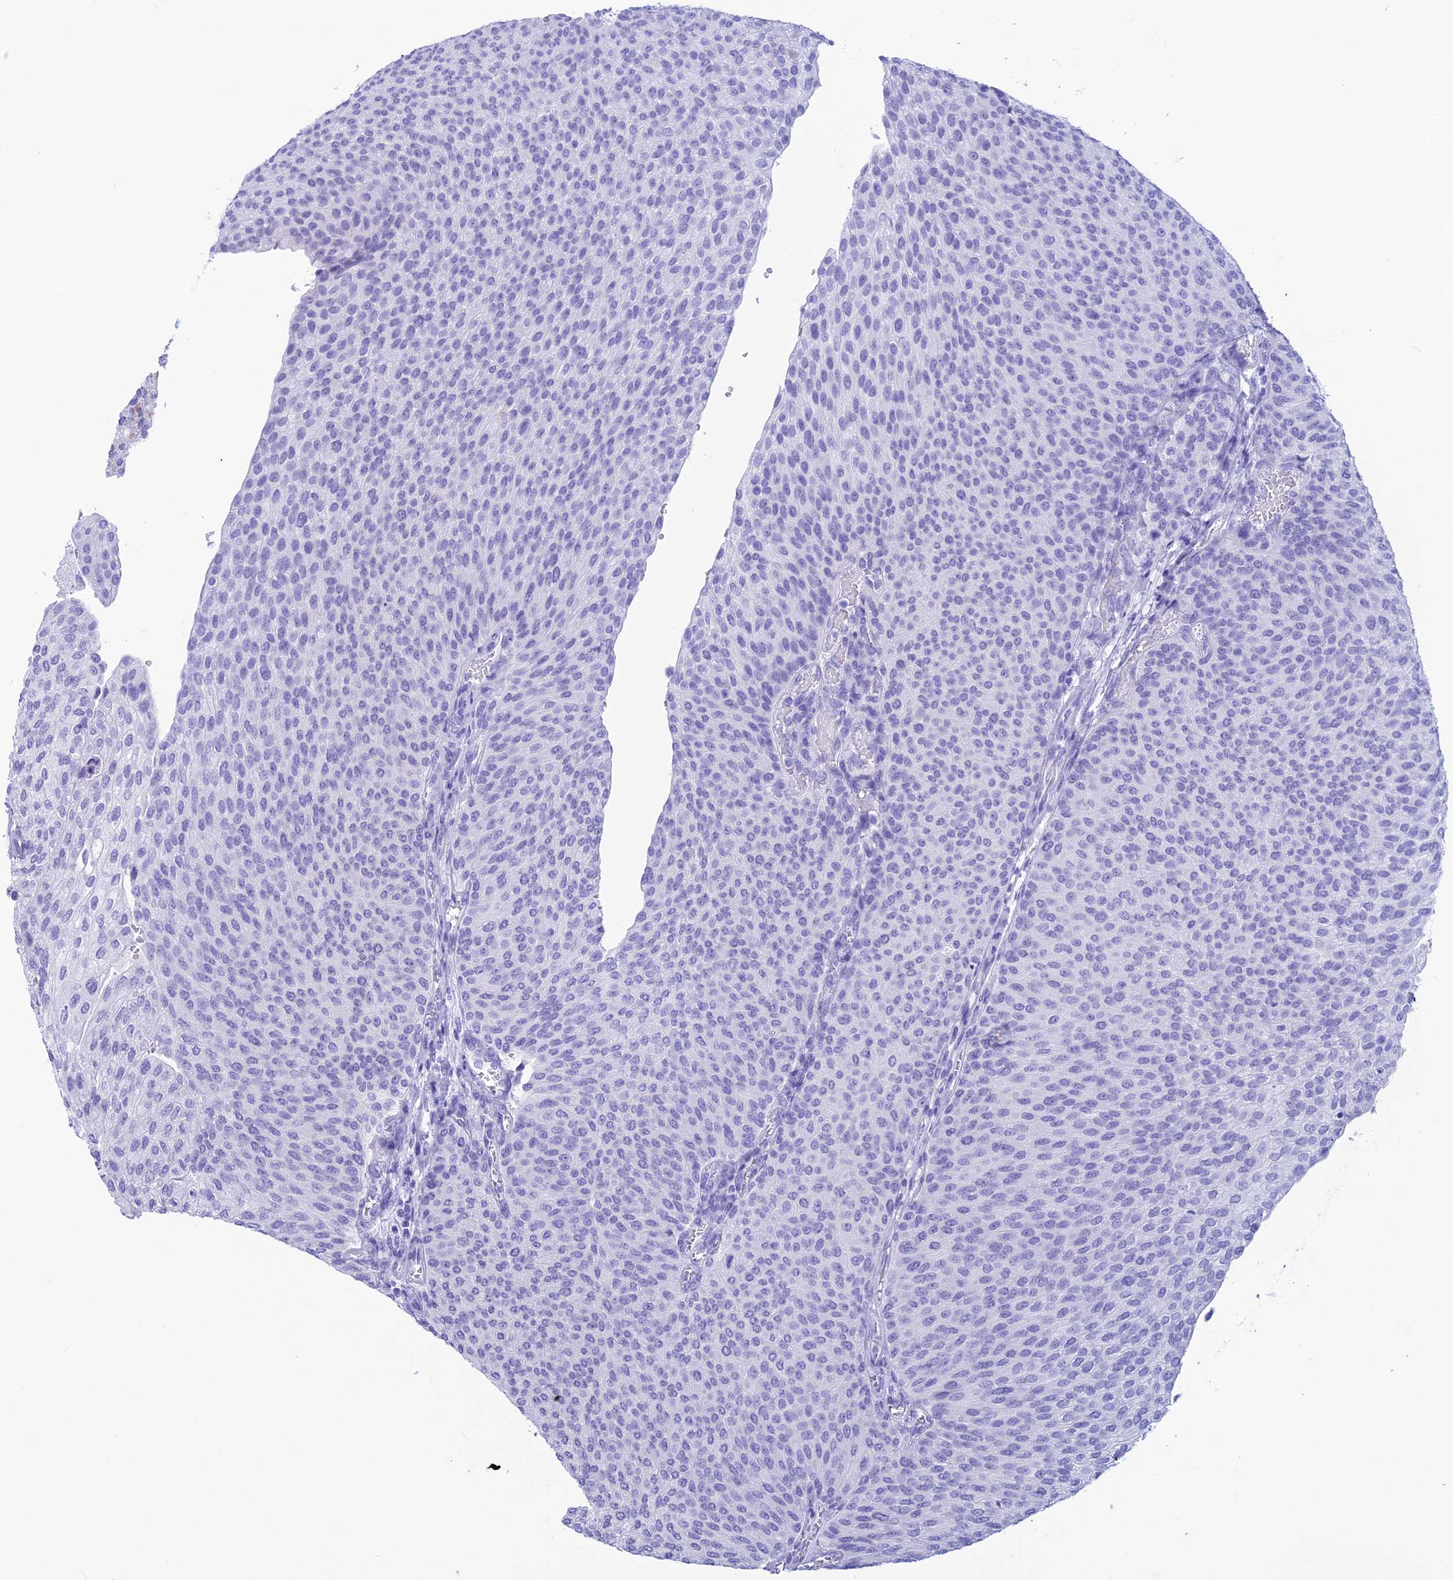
{"staining": {"intensity": "negative", "quantity": "none", "location": "none"}, "tissue": "urothelial cancer", "cell_type": "Tumor cells", "image_type": "cancer", "snomed": [{"axis": "morphology", "description": "Urothelial carcinoma, High grade"}, {"axis": "topography", "description": "Urinary bladder"}], "caption": "Immunohistochemical staining of human high-grade urothelial carcinoma demonstrates no significant positivity in tumor cells. (Immunohistochemistry, brightfield microscopy, high magnification).", "gene": "TRAM1L1", "patient": {"sex": "female", "age": 79}}